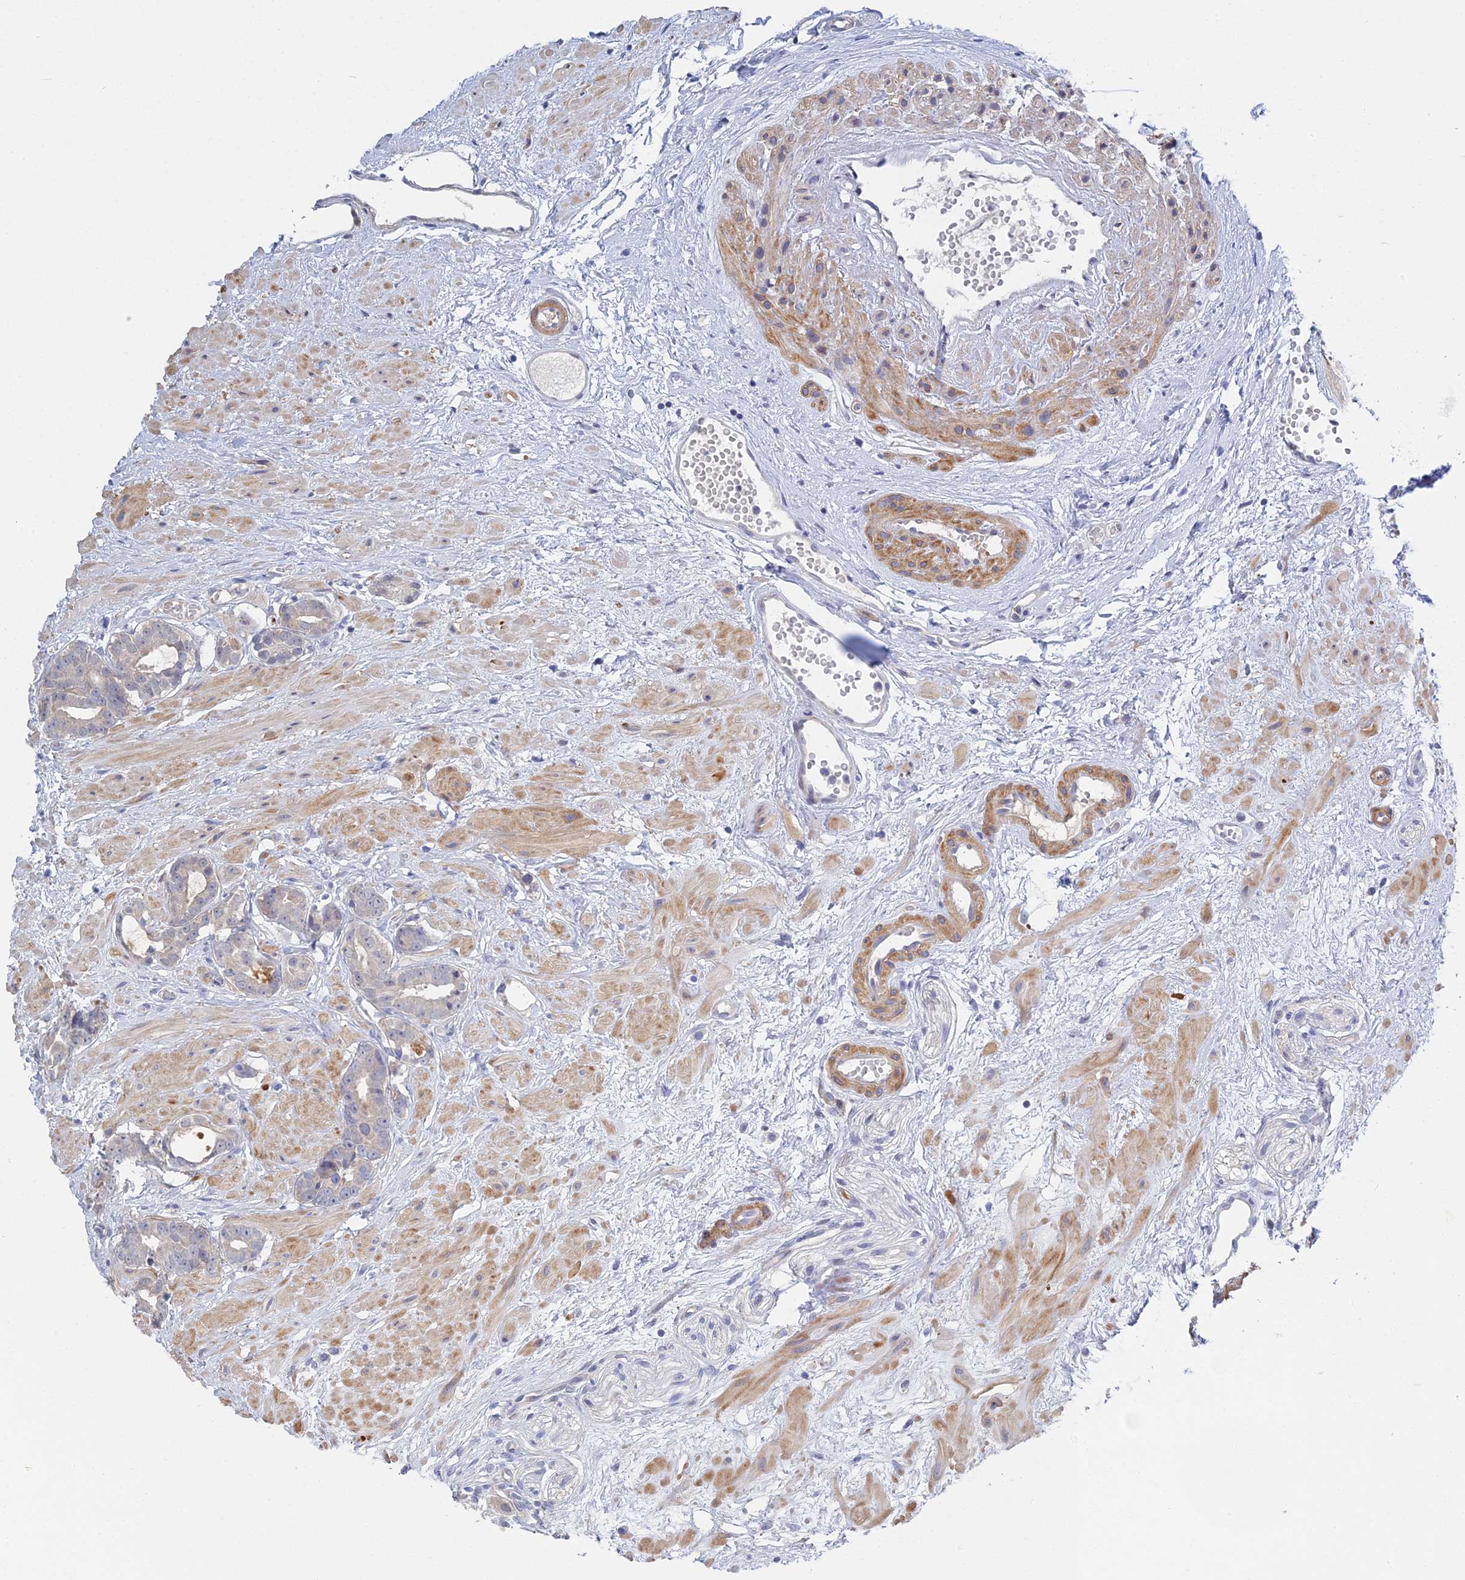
{"staining": {"intensity": "negative", "quantity": "none", "location": "none"}, "tissue": "prostate cancer", "cell_type": "Tumor cells", "image_type": "cancer", "snomed": [{"axis": "morphology", "description": "Adenocarcinoma, Low grade"}, {"axis": "topography", "description": "Prostate"}], "caption": "DAB immunohistochemical staining of prostate cancer demonstrates no significant positivity in tumor cells.", "gene": "DNAH14", "patient": {"sex": "male", "age": 64}}